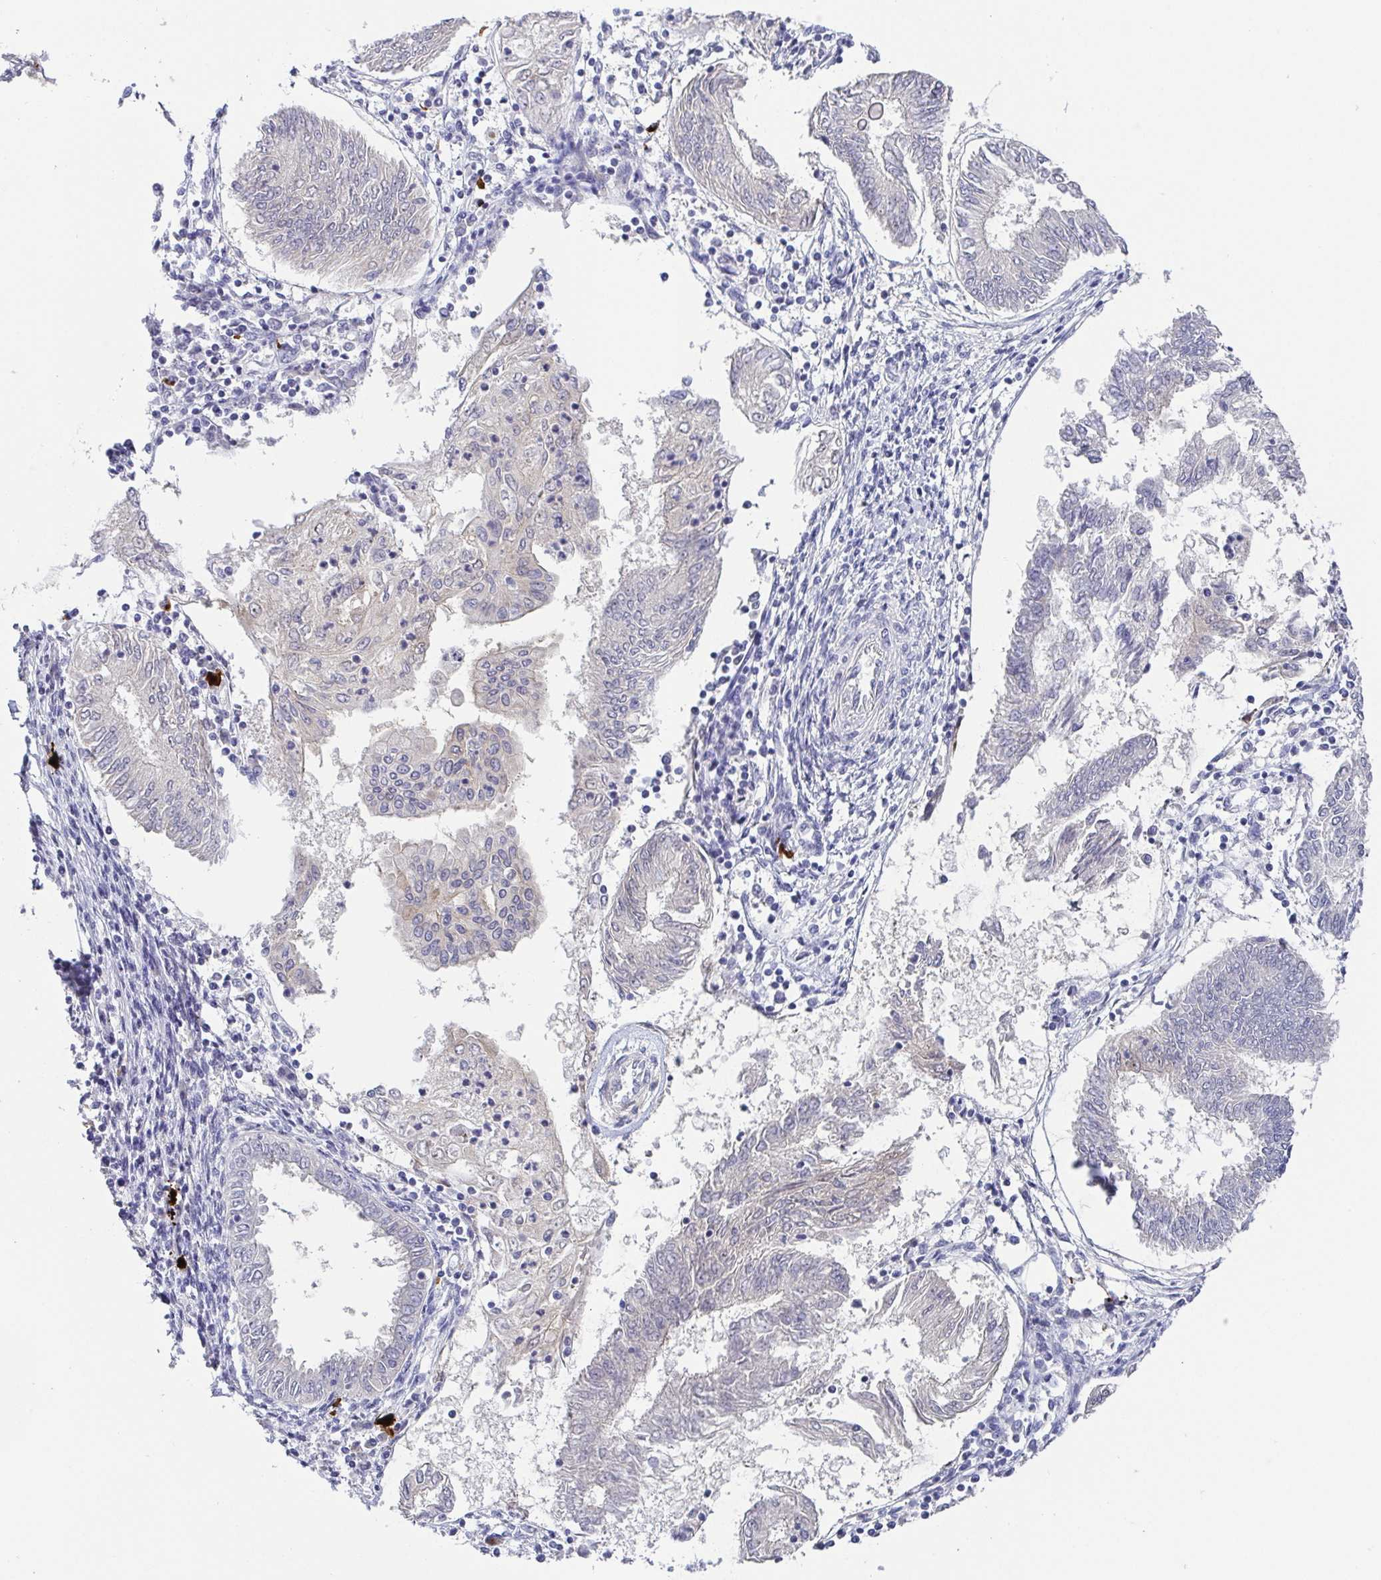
{"staining": {"intensity": "negative", "quantity": "none", "location": "none"}, "tissue": "endometrial cancer", "cell_type": "Tumor cells", "image_type": "cancer", "snomed": [{"axis": "morphology", "description": "Adenocarcinoma, NOS"}, {"axis": "topography", "description": "Endometrium"}], "caption": "Human endometrial cancer (adenocarcinoma) stained for a protein using immunohistochemistry (IHC) reveals no positivity in tumor cells.", "gene": "RNASE7", "patient": {"sex": "female", "age": 68}}